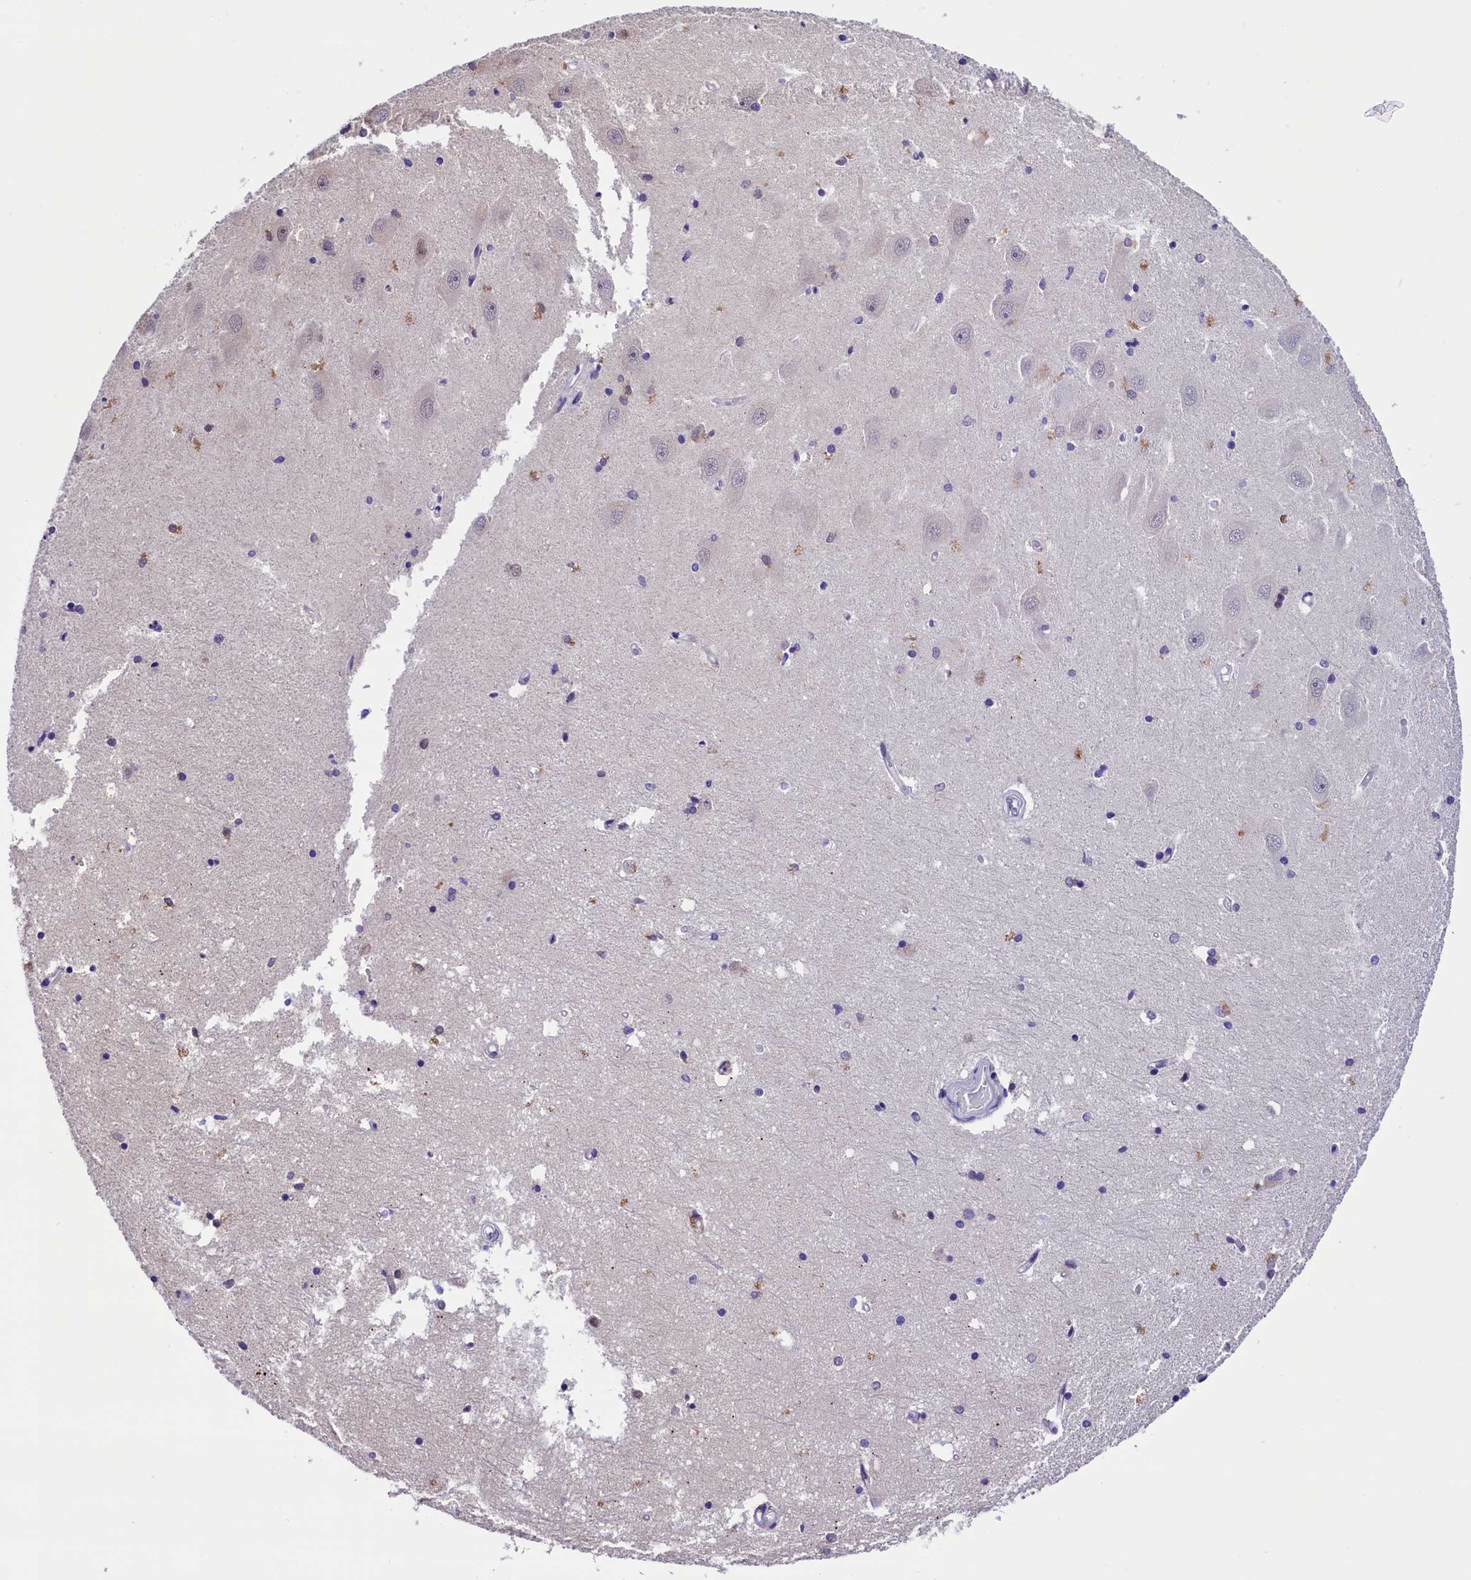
{"staining": {"intensity": "moderate", "quantity": "<25%", "location": "nuclear"}, "tissue": "hippocampus", "cell_type": "Glial cells", "image_type": "normal", "snomed": [{"axis": "morphology", "description": "Normal tissue, NOS"}, {"axis": "topography", "description": "Hippocampus"}], "caption": "High-magnification brightfield microscopy of unremarkable hippocampus stained with DAB (3,3'-diaminobenzidine) (brown) and counterstained with hematoxylin (blue). glial cells exhibit moderate nuclear positivity is identified in about<25% of cells.", "gene": "CDYL2", "patient": {"sex": "male", "age": 45}}